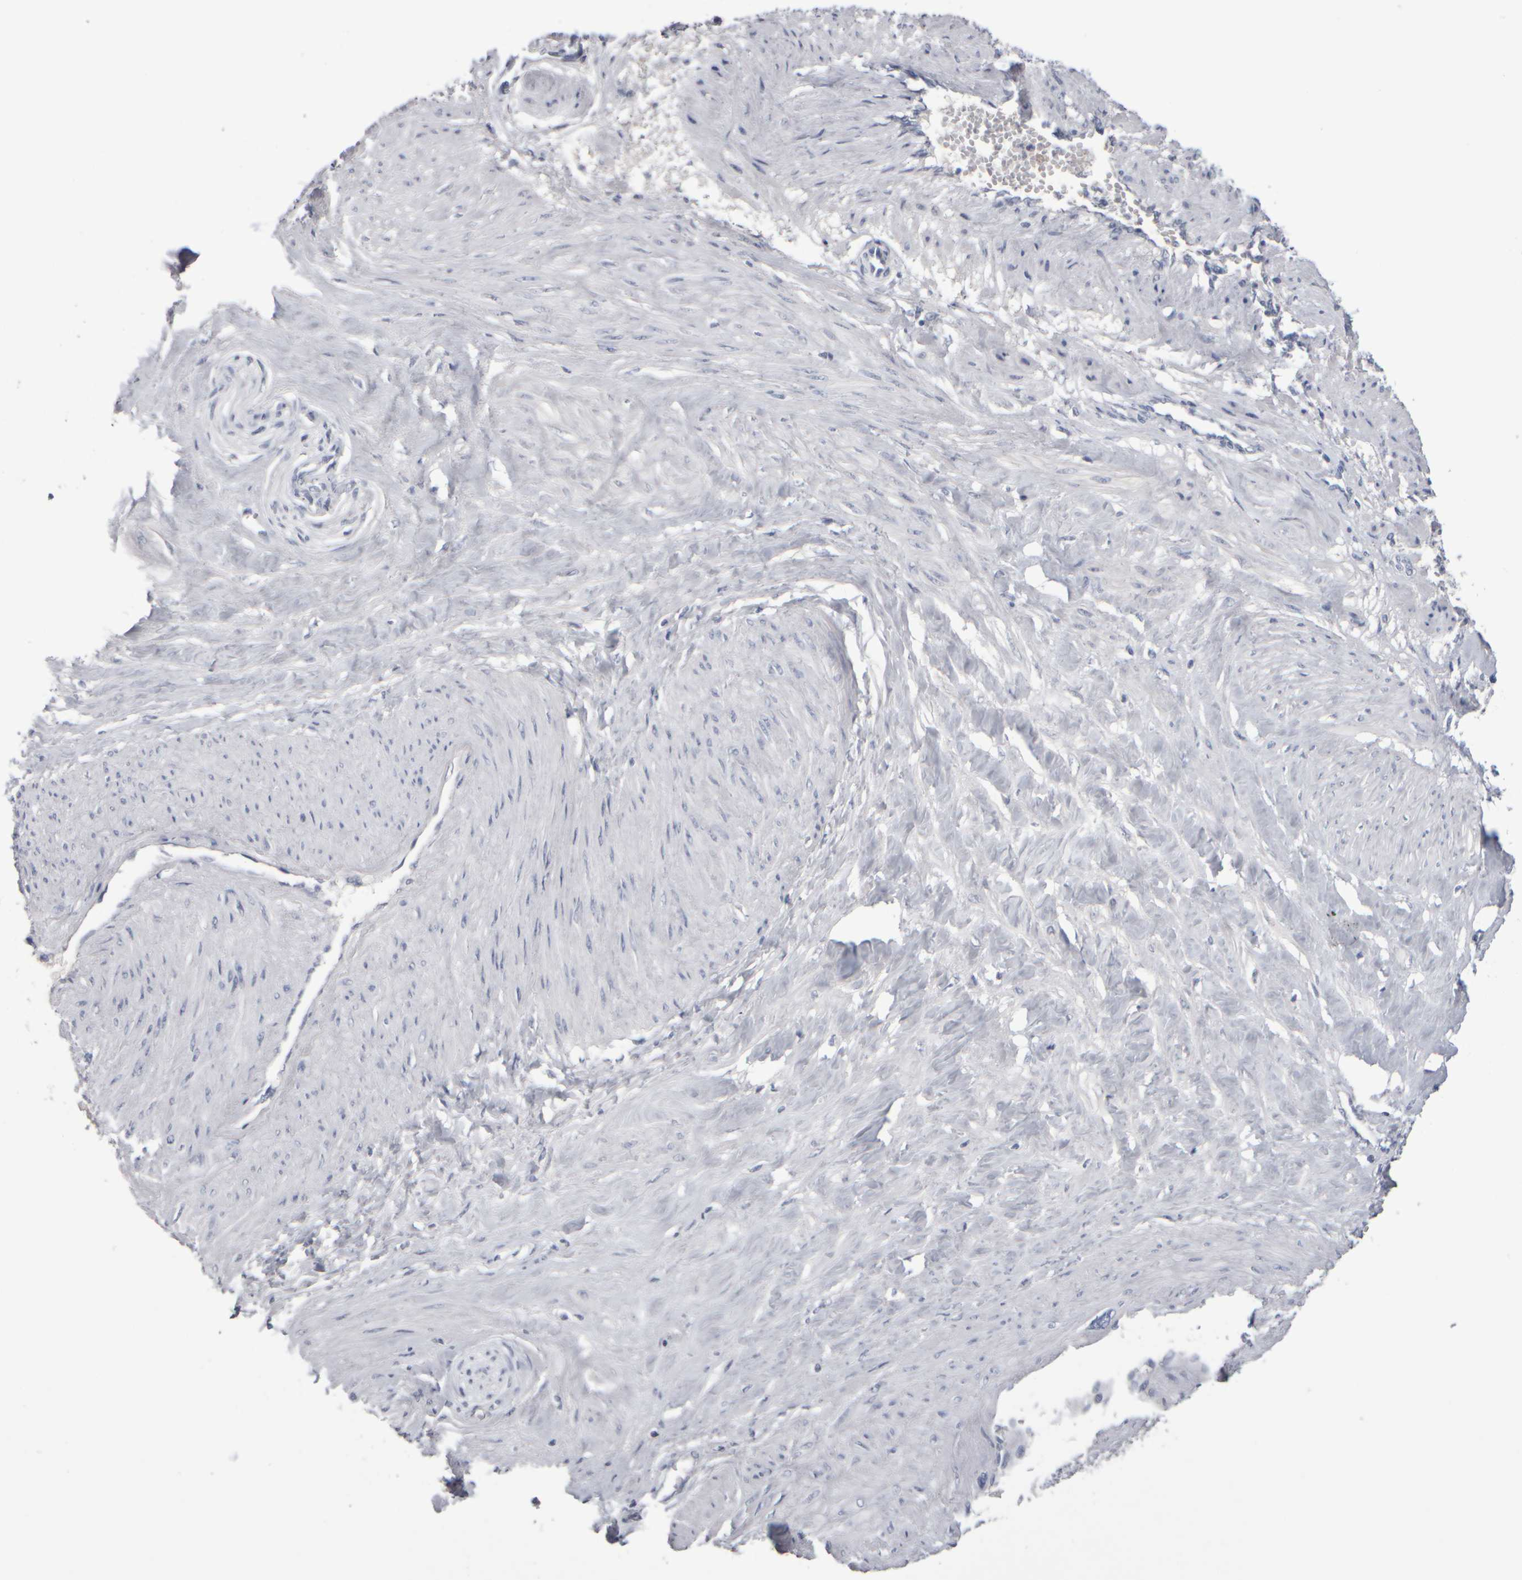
{"staining": {"intensity": "negative", "quantity": "none", "location": "none"}, "tissue": "smooth muscle", "cell_type": "Smooth muscle cells", "image_type": "normal", "snomed": [{"axis": "morphology", "description": "Normal tissue, NOS"}, {"axis": "topography", "description": "Endometrium"}], "caption": "Immunohistochemistry image of benign smooth muscle: smooth muscle stained with DAB demonstrates no significant protein staining in smooth muscle cells.", "gene": "EPHX2", "patient": {"sex": "female", "age": 33}}